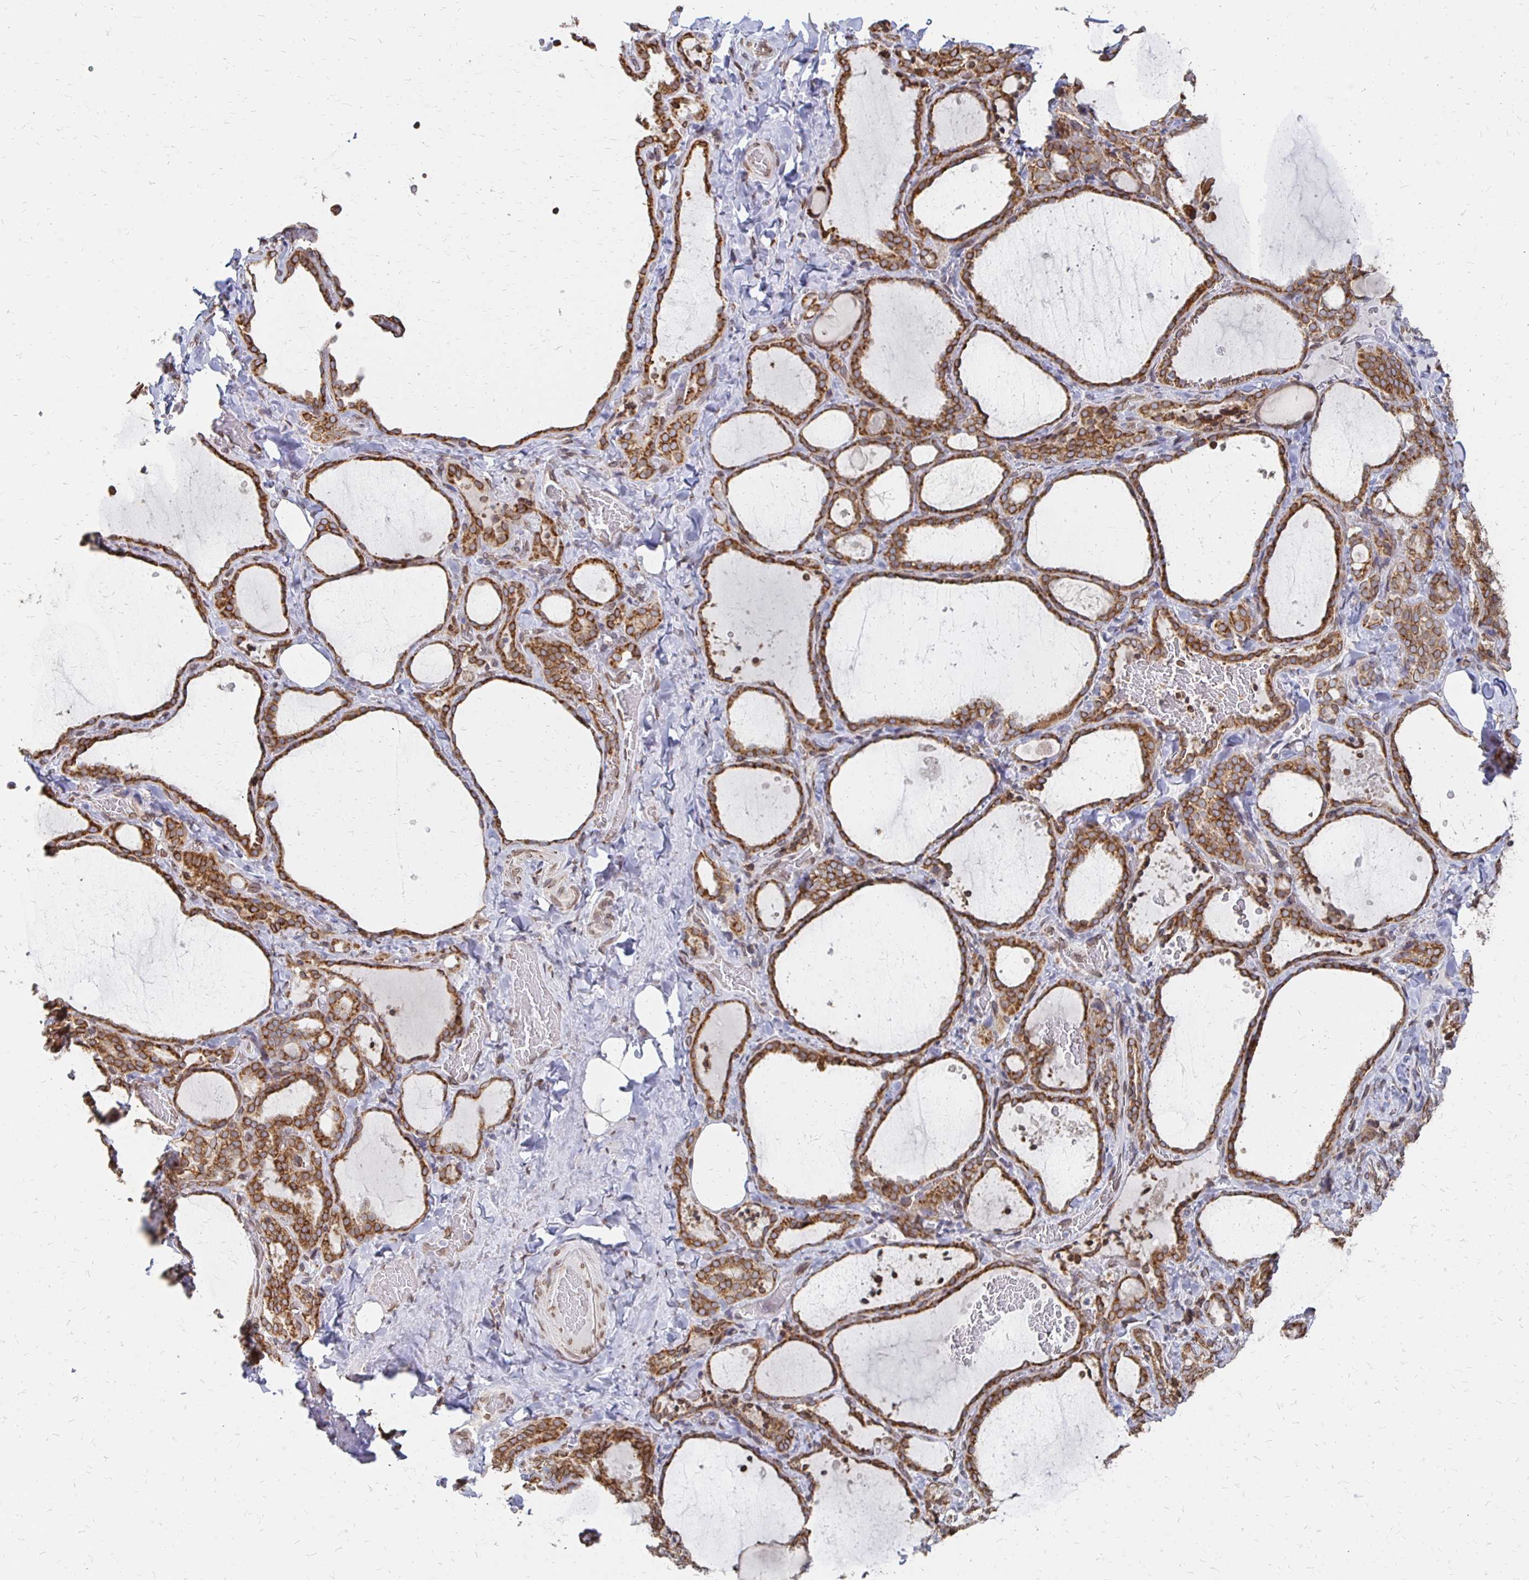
{"staining": {"intensity": "strong", "quantity": ">75%", "location": "cytoplasmic/membranous"}, "tissue": "thyroid gland", "cell_type": "Glandular cells", "image_type": "normal", "snomed": [{"axis": "morphology", "description": "Normal tissue, NOS"}, {"axis": "topography", "description": "Thyroid gland"}], "caption": "Thyroid gland stained for a protein (brown) demonstrates strong cytoplasmic/membranous positive staining in approximately >75% of glandular cells.", "gene": "PELI3", "patient": {"sex": "female", "age": 22}}